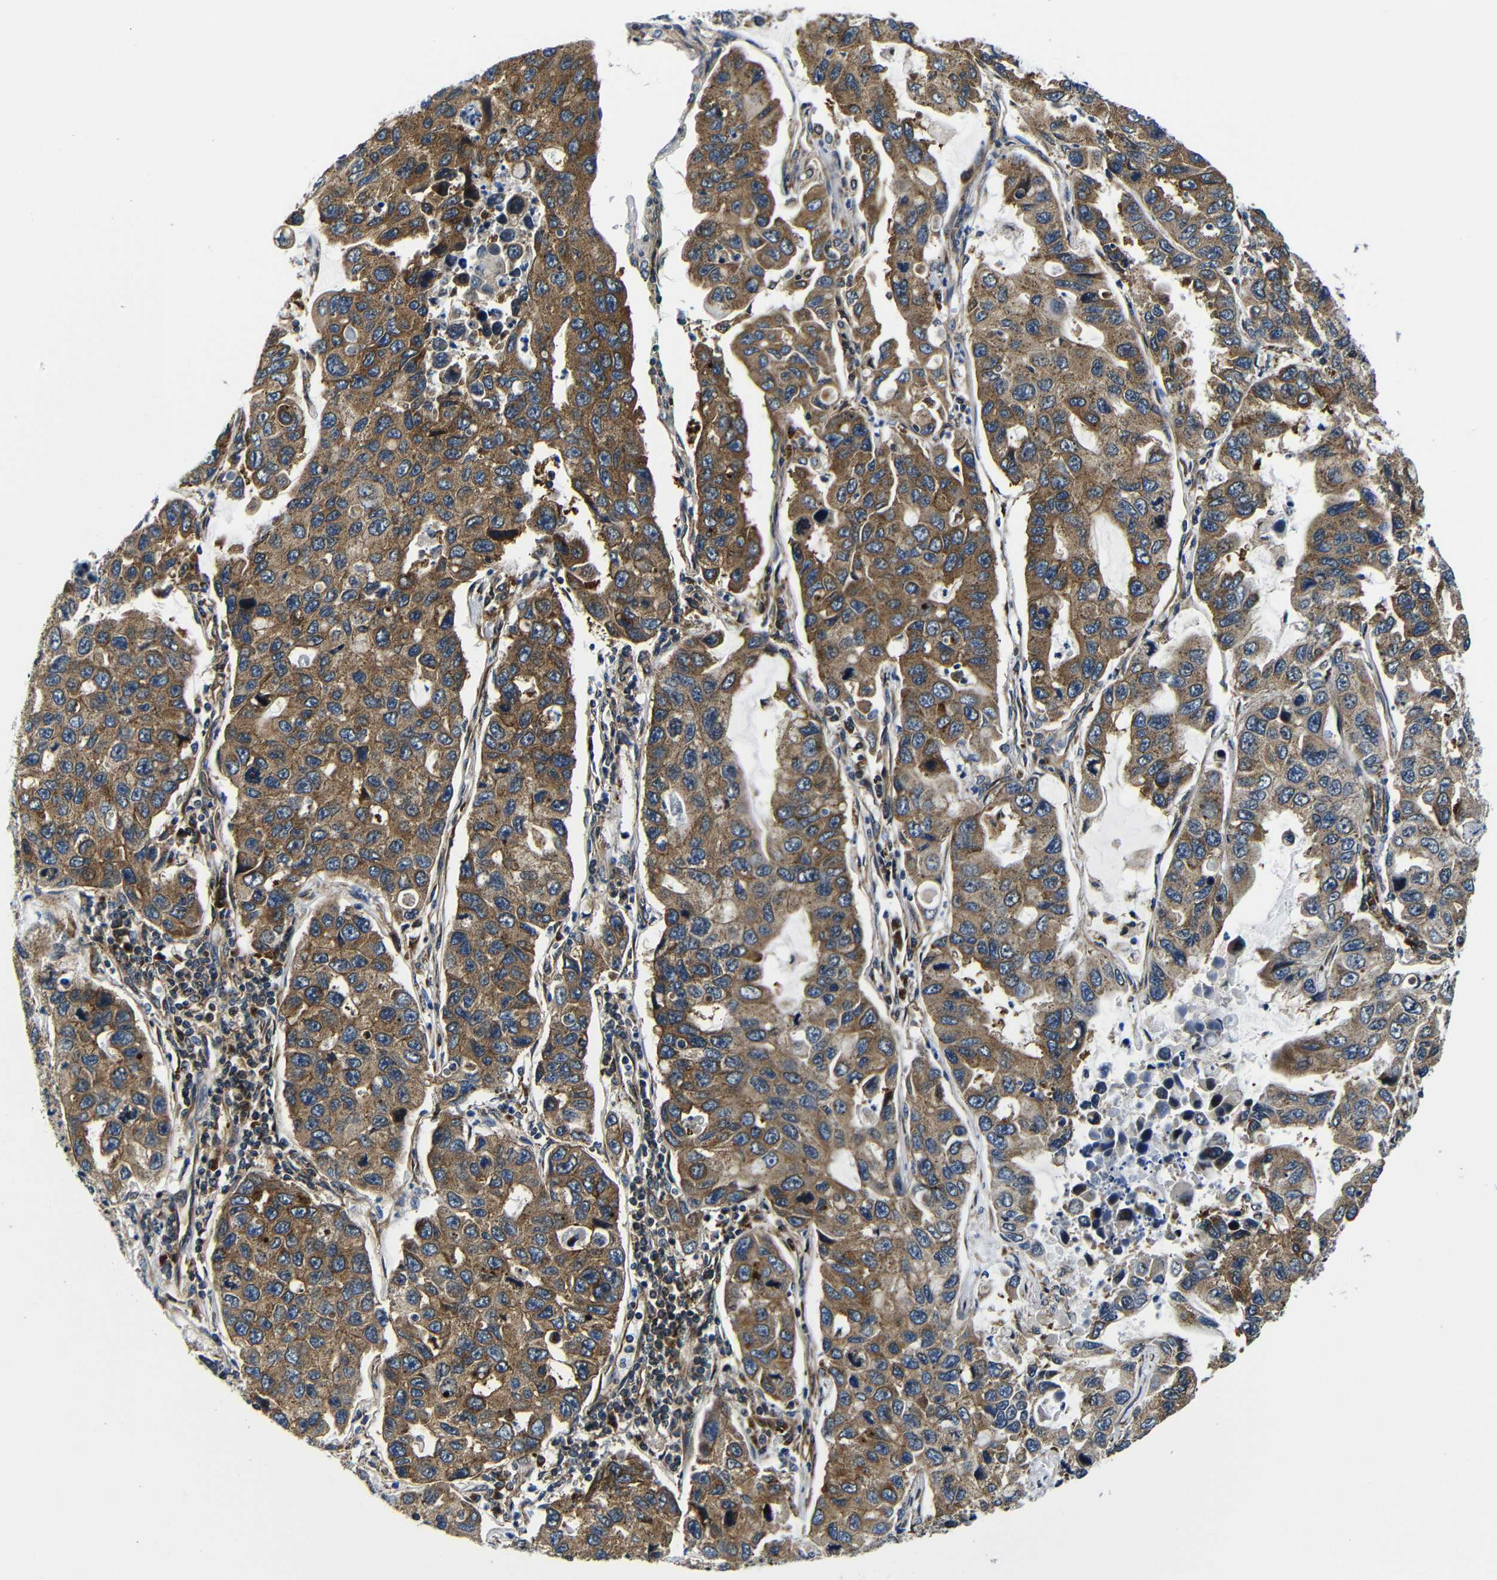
{"staining": {"intensity": "moderate", "quantity": ">75%", "location": "cytoplasmic/membranous"}, "tissue": "lung cancer", "cell_type": "Tumor cells", "image_type": "cancer", "snomed": [{"axis": "morphology", "description": "Adenocarcinoma, NOS"}, {"axis": "topography", "description": "Lung"}], "caption": "Immunohistochemical staining of adenocarcinoma (lung) exhibits medium levels of moderate cytoplasmic/membranous expression in about >75% of tumor cells.", "gene": "ABCE1", "patient": {"sex": "male", "age": 64}}